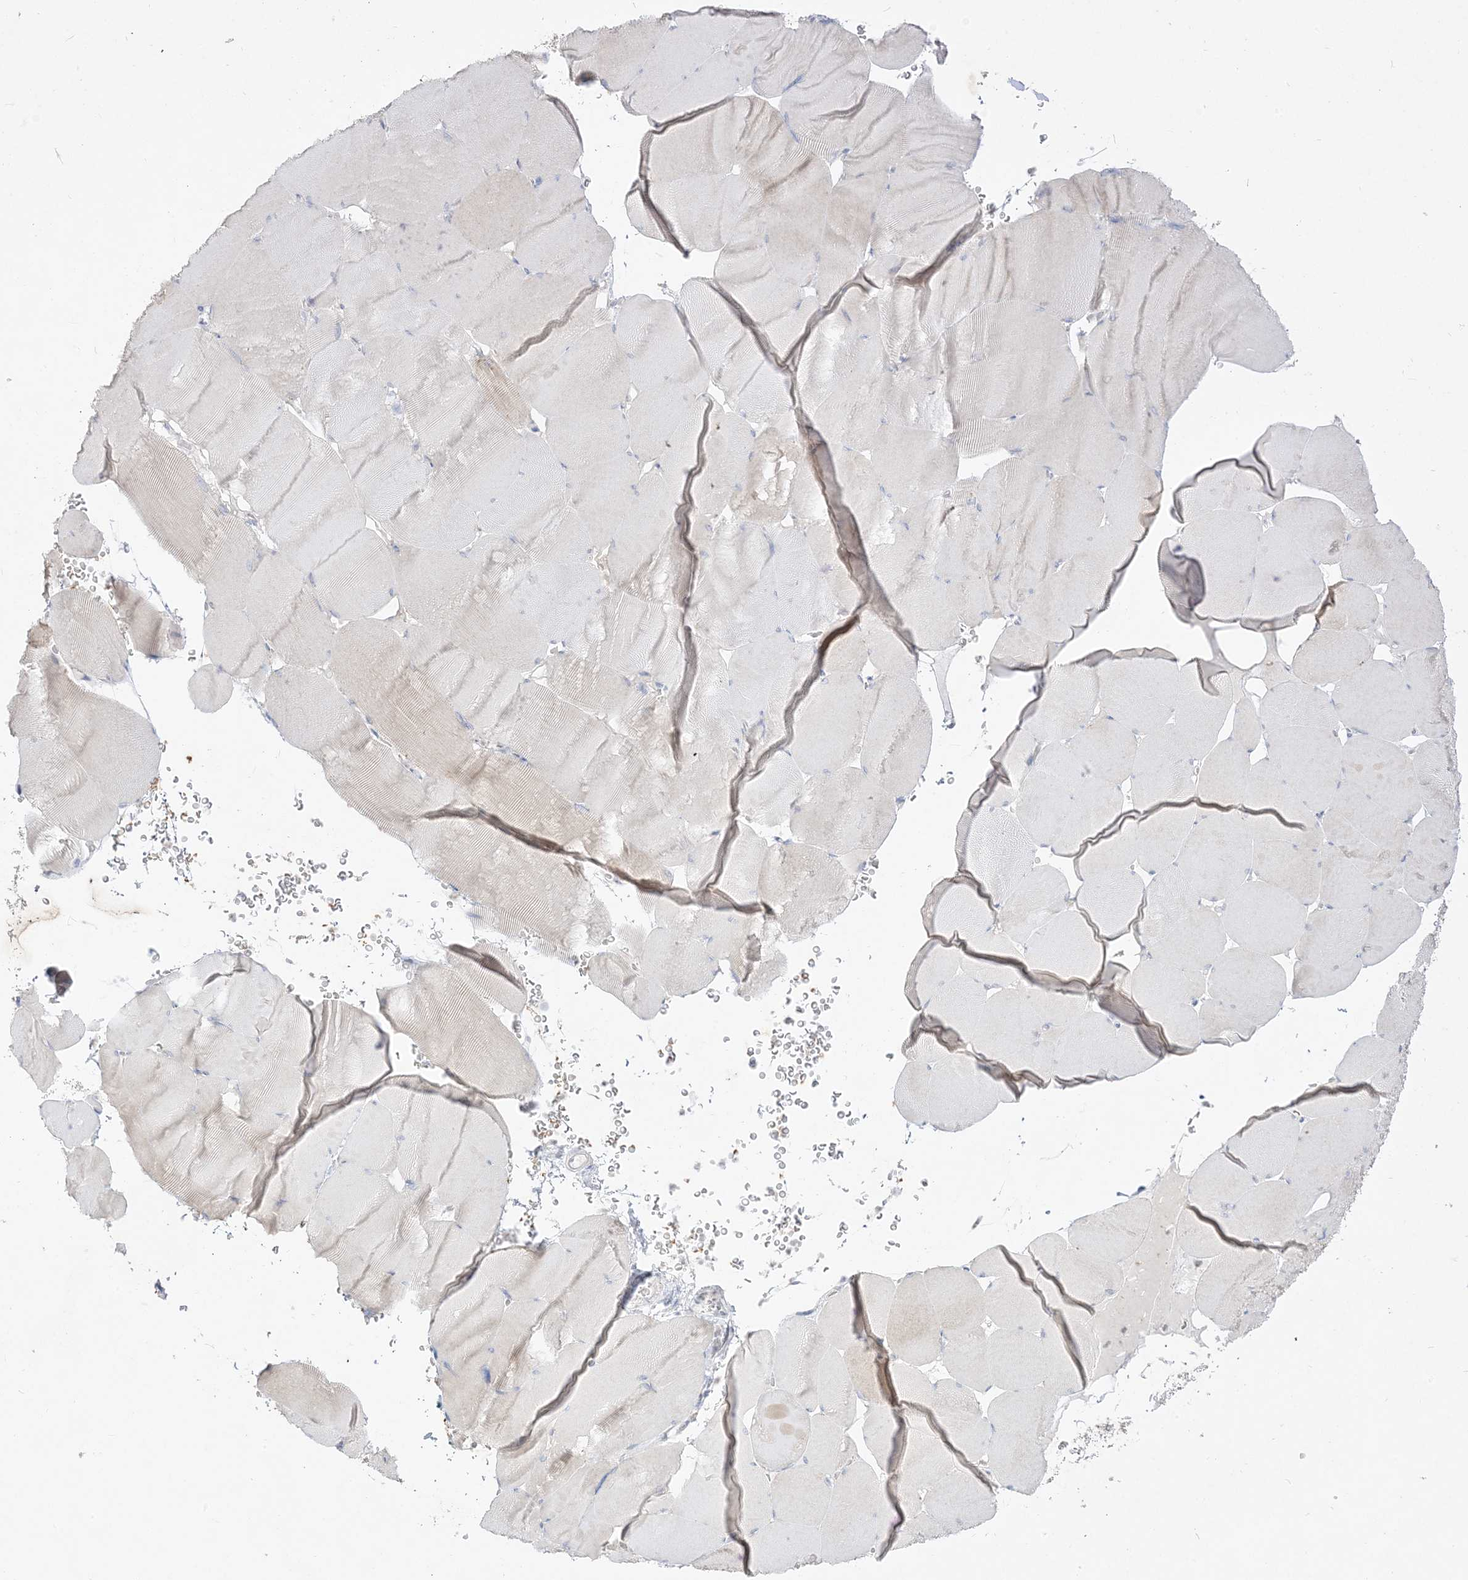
{"staining": {"intensity": "negative", "quantity": "none", "location": "none"}, "tissue": "skeletal muscle", "cell_type": "Myocytes", "image_type": "normal", "snomed": [{"axis": "morphology", "description": "Normal tissue, NOS"}, {"axis": "topography", "description": "Skeletal muscle"}], "caption": "An image of skeletal muscle stained for a protein demonstrates no brown staining in myocytes. Brightfield microscopy of immunohistochemistry (IHC) stained with DAB (3,3'-diaminobenzidine) (brown) and hematoxylin (blue), captured at high magnification.", "gene": "LOXL3", "patient": {"sex": "male", "age": 62}}